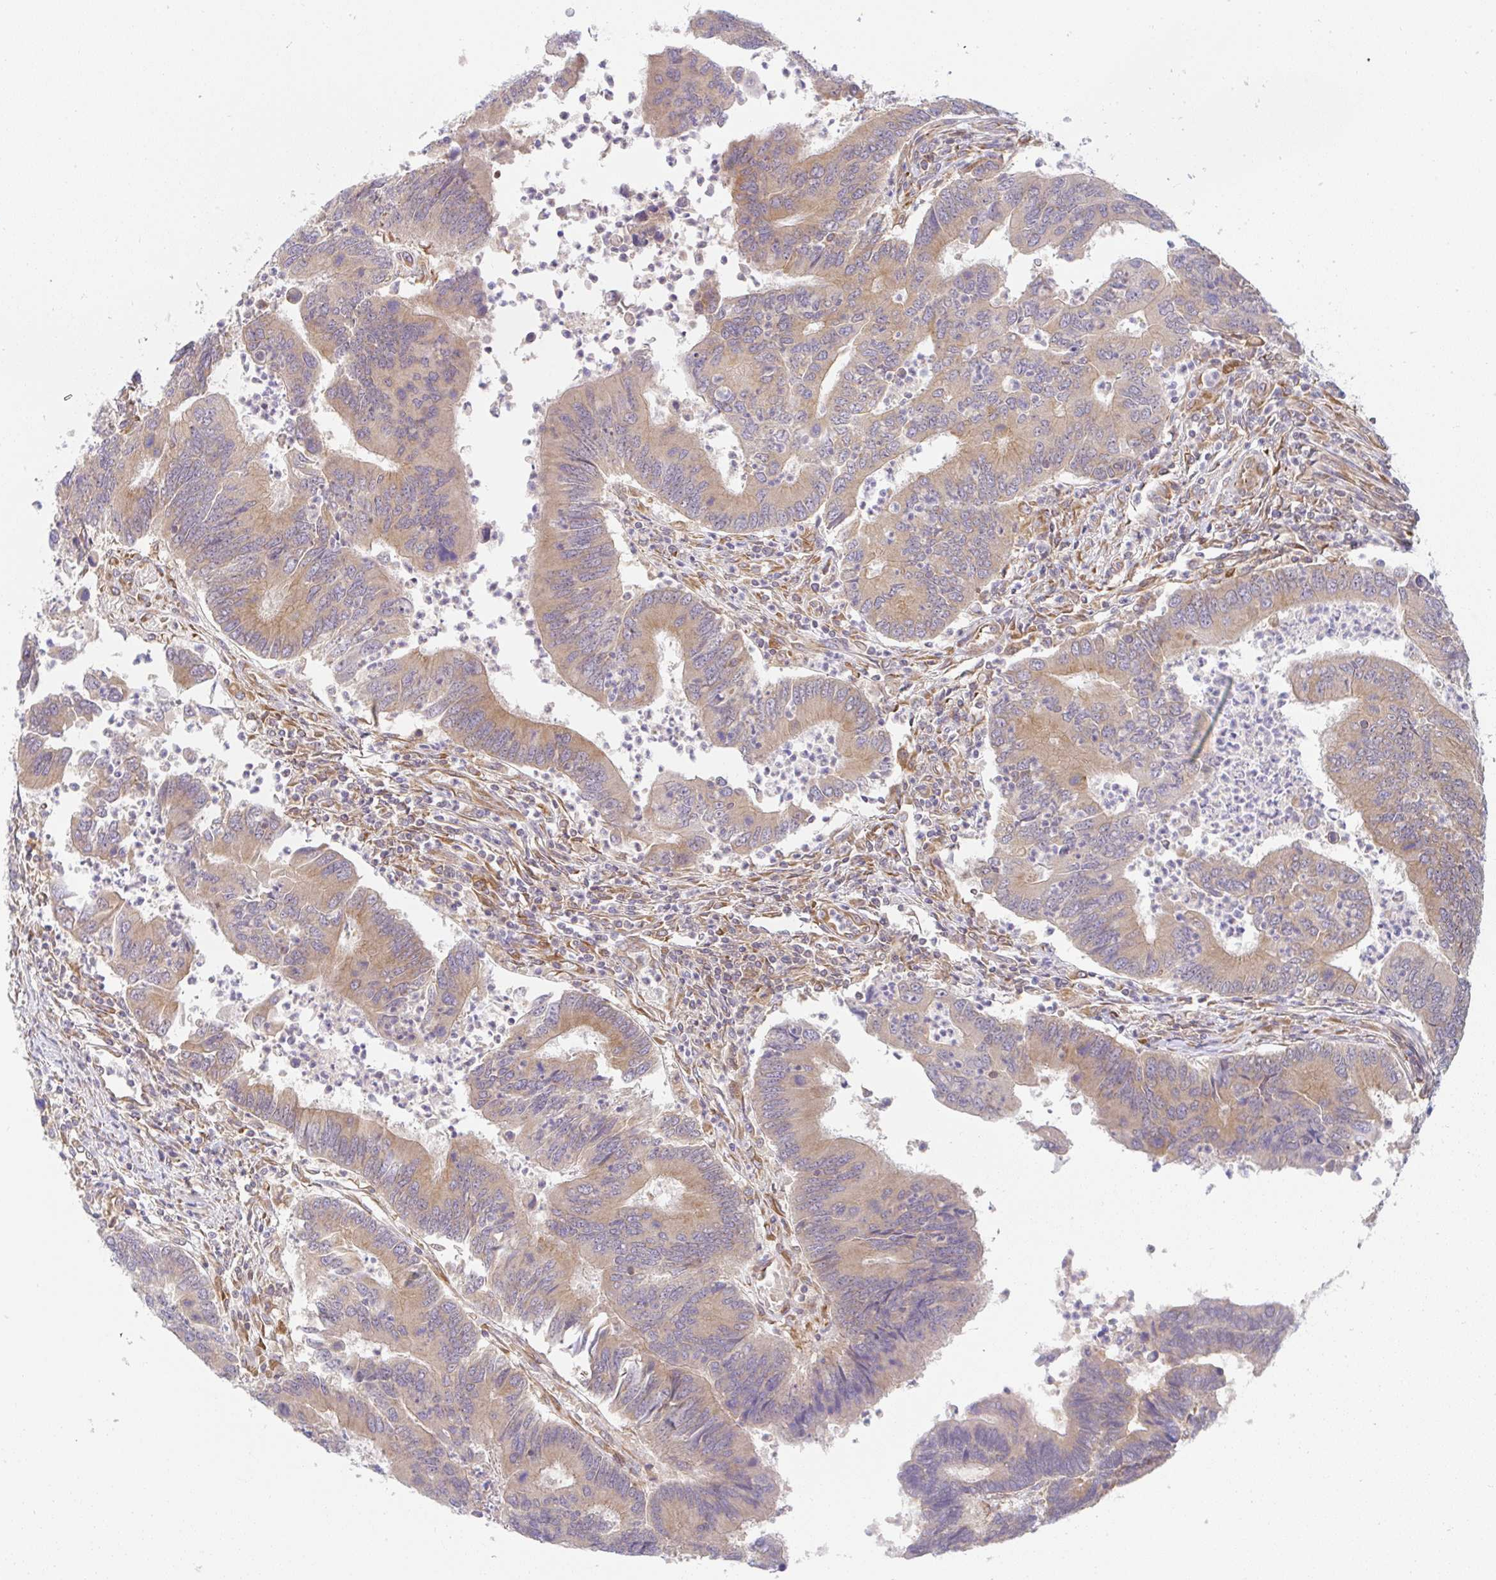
{"staining": {"intensity": "moderate", "quantity": ">75%", "location": "cytoplasmic/membranous"}, "tissue": "colorectal cancer", "cell_type": "Tumor cells", "image_type": "cancer", "snomed": [{"axis": "morphology", "description": "Adenocarcinoma, NOS"}, {"axis": "topography", "description": "Colon"}], "caption": "The photomicrograph exhibits a brown stain indicating the presence of a protein in the cytoplasmic/membranous of tumor cells in colorectal cancer.", "gene": "DERL2", "patient": {"sex": "female", "age": 67}}